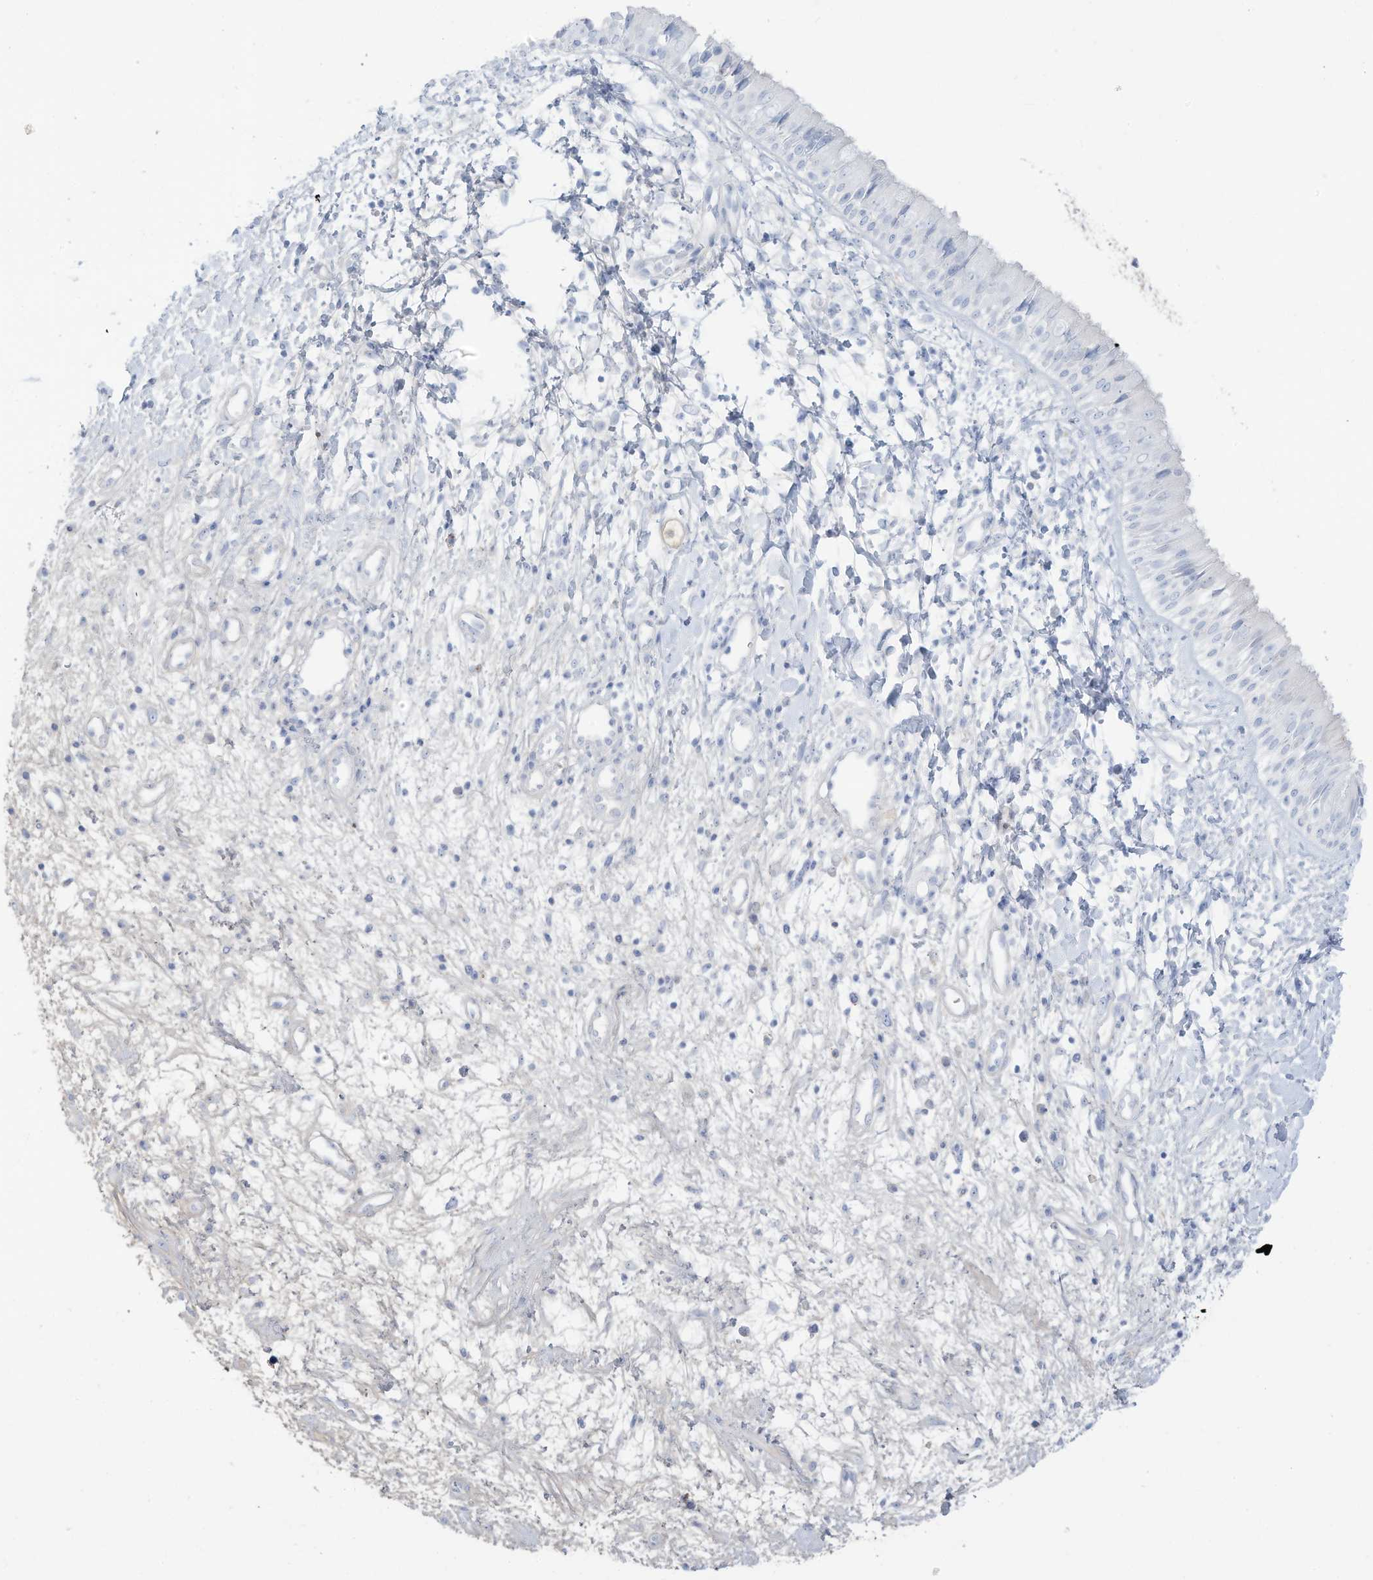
{"staining": {"intensity": "negative", "quantity": "none", "location": "none"}, "tissue": "nasopharynx", "cell_type": "Respiratory epithelial cells", "image_type": "normal", "snomed": [{"axis": "morphology", "description": "Normal tissue, NOS"}, {"axis": "topography", "description": "Nasopharynx"}], "caption": "A histopathology image of nasopharynx stained for a protein displays no brown staining in respiratory epithelial cells. (DAB (3,3'-diaminobenzidine) immunohistochemistry (IHC) with hematoxylin counter stain).", "gene": "HSD17B13", "patient": {"sex": "male", "age": 22}}